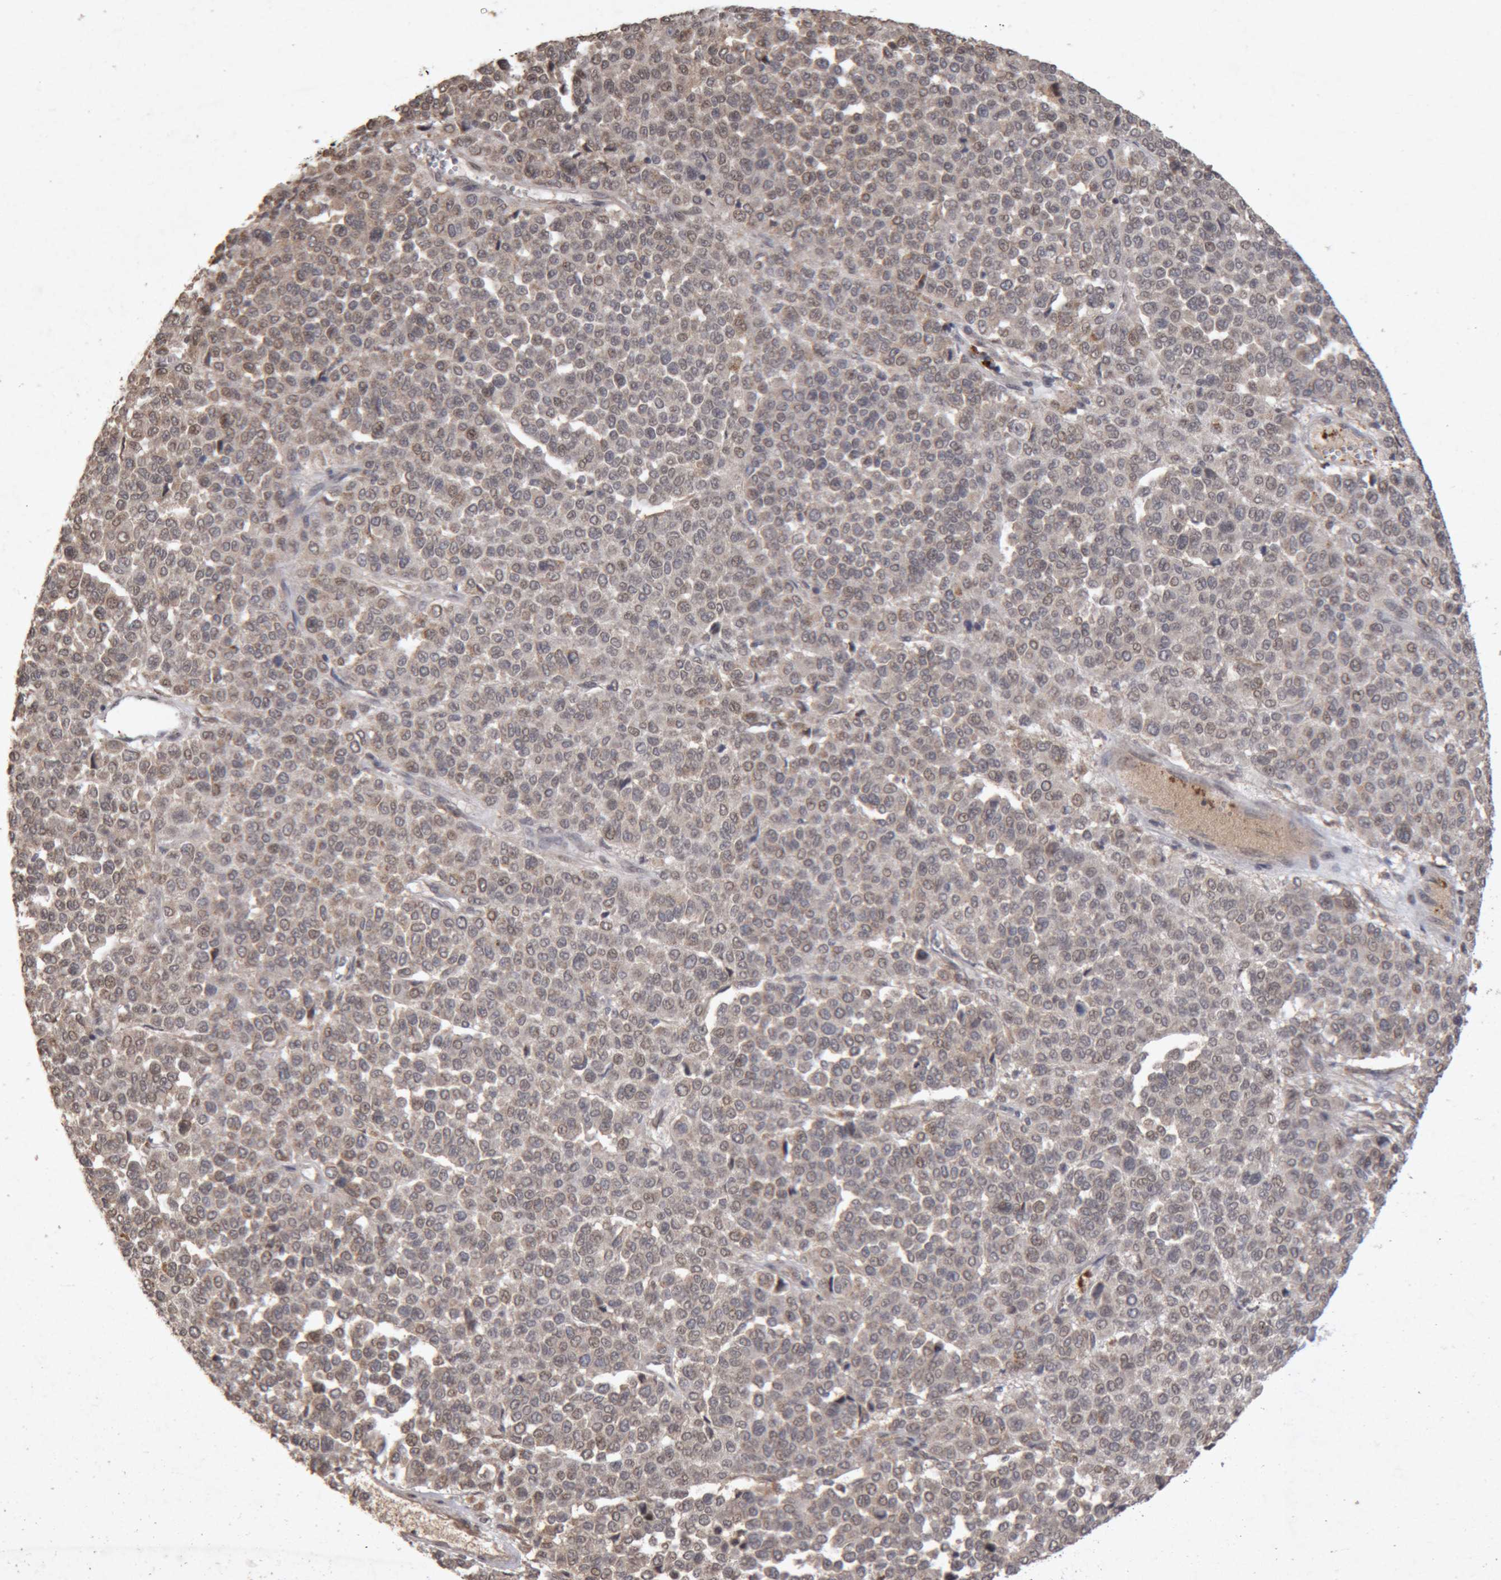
{"staining": {"intensity": "weak", "quantity": "<25%", "location": "cytoplasmic/membranous,nuclear"}, "tissue": "melanoma", "cell_type": "Tumor cells", "image_type": "cancer", "snomed": [{"axis": "morphology", "description": "Malignant melanoma, Metastatic site"}, {"axis": "topography", "description": "Pancreas"}], "caption": "This is an immunohistochemistry micrograph of human malignant melanoma (metastatic site). There is no positivity in tumor cells.", "gene": "MEP1A", "patient": {"sex": "female", "age": 30}}